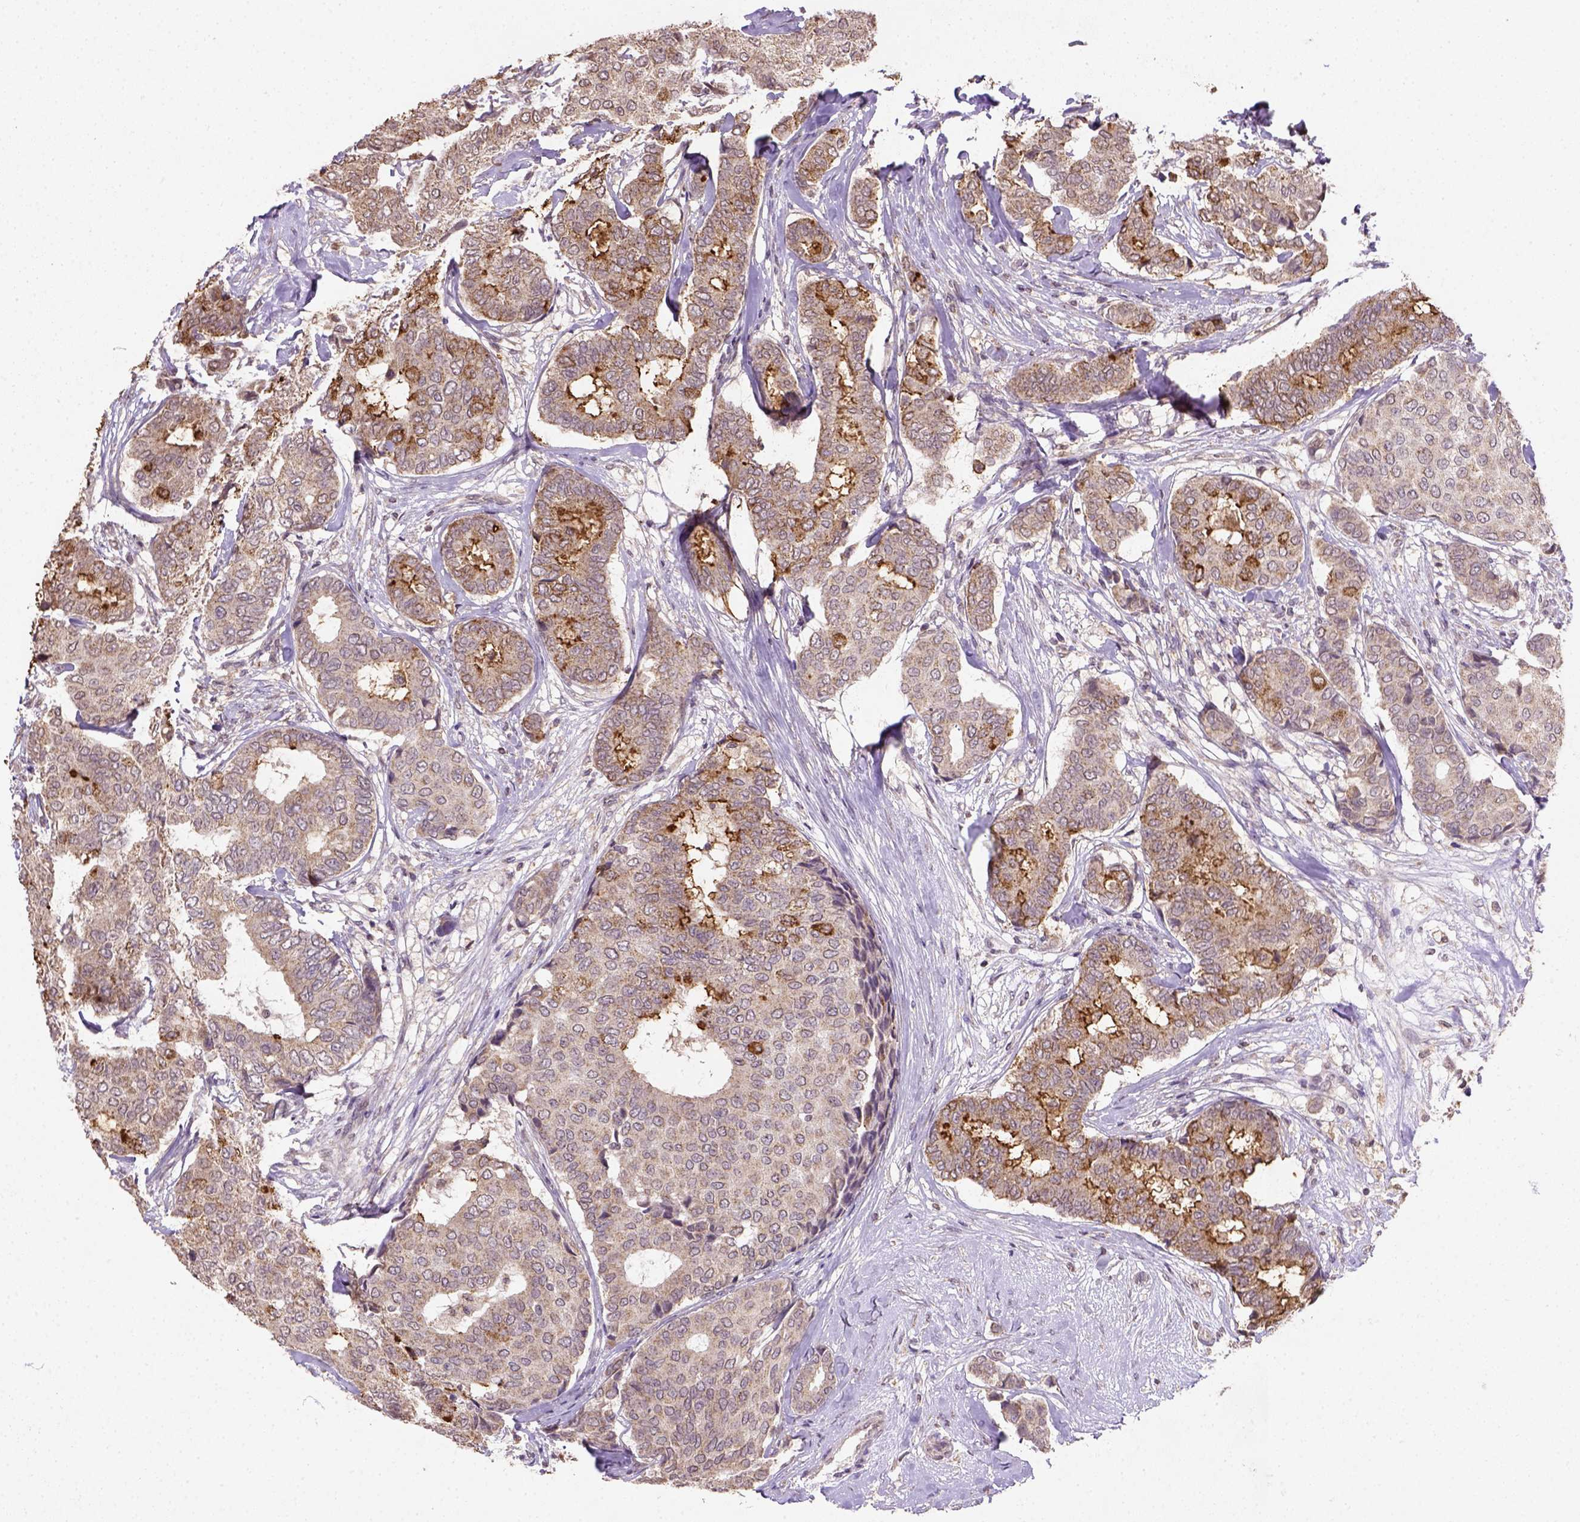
{"staining": {"intensity": "strong", "quantity": "<25%", "location": "cytoplasmic/membranous"}, "tissue": "breast cancer", "cell_type": "Tumor cells", "image_type": "cancer", "snomed": [{"axis": "morphology", "description": "Duct carcinoma"}, {"axis": "topography", "description": "Breast"}], "caption": "Immunohistochemistry image of human breast cancer (intraductal carcinoma) stained for a protein (brown), which shows medium levels of strong cytoplasmic/membranous staining in approximately <25% of tumor cells.", "gene": "NUDT10", "patient": {"sex": "female", "age": 75}}